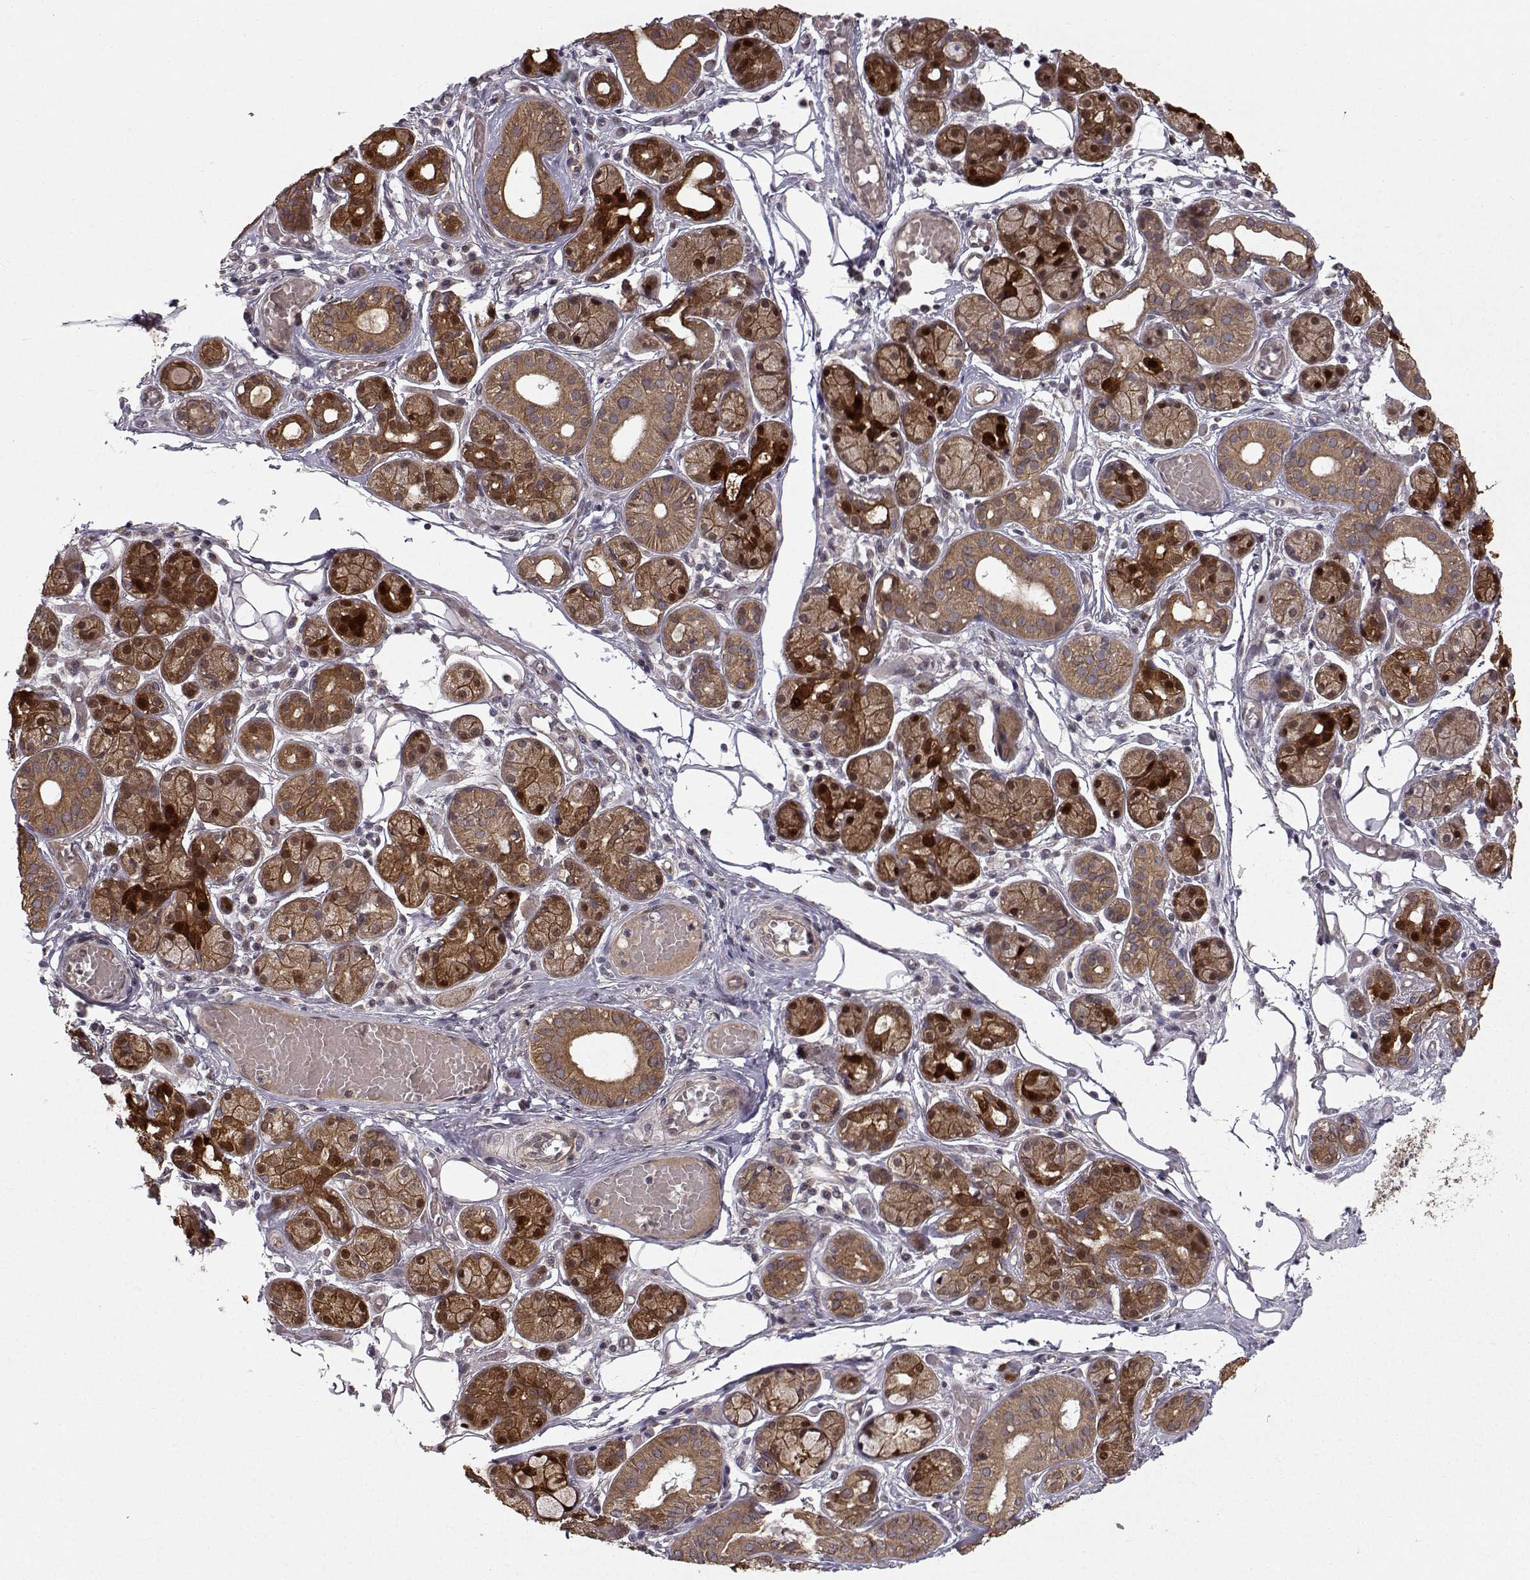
{"staining": {"intensity": "strong", "quantity": "25%-75%", "location": "cytoplasmic/membranous,nuclear"}, "tissue": "salivary gland", "cell_type": "Glandular cells", "image_type": "normal", "snomed": [{"axis": "morphology", "description": "Normal tissue, NOS"}, {"axis": "topography", "description": "Salivary gland"}, {"axis": "topography", "description": "Peripheral nerve tissue"}], "caption": "The immunohistochemical stain highlights strong cytoplasmic/membranous,nuclear expression in glandular cells of unremarkable salivary gland.", "gene": "APC", "patient": {"sex": "male", "age": 71}}